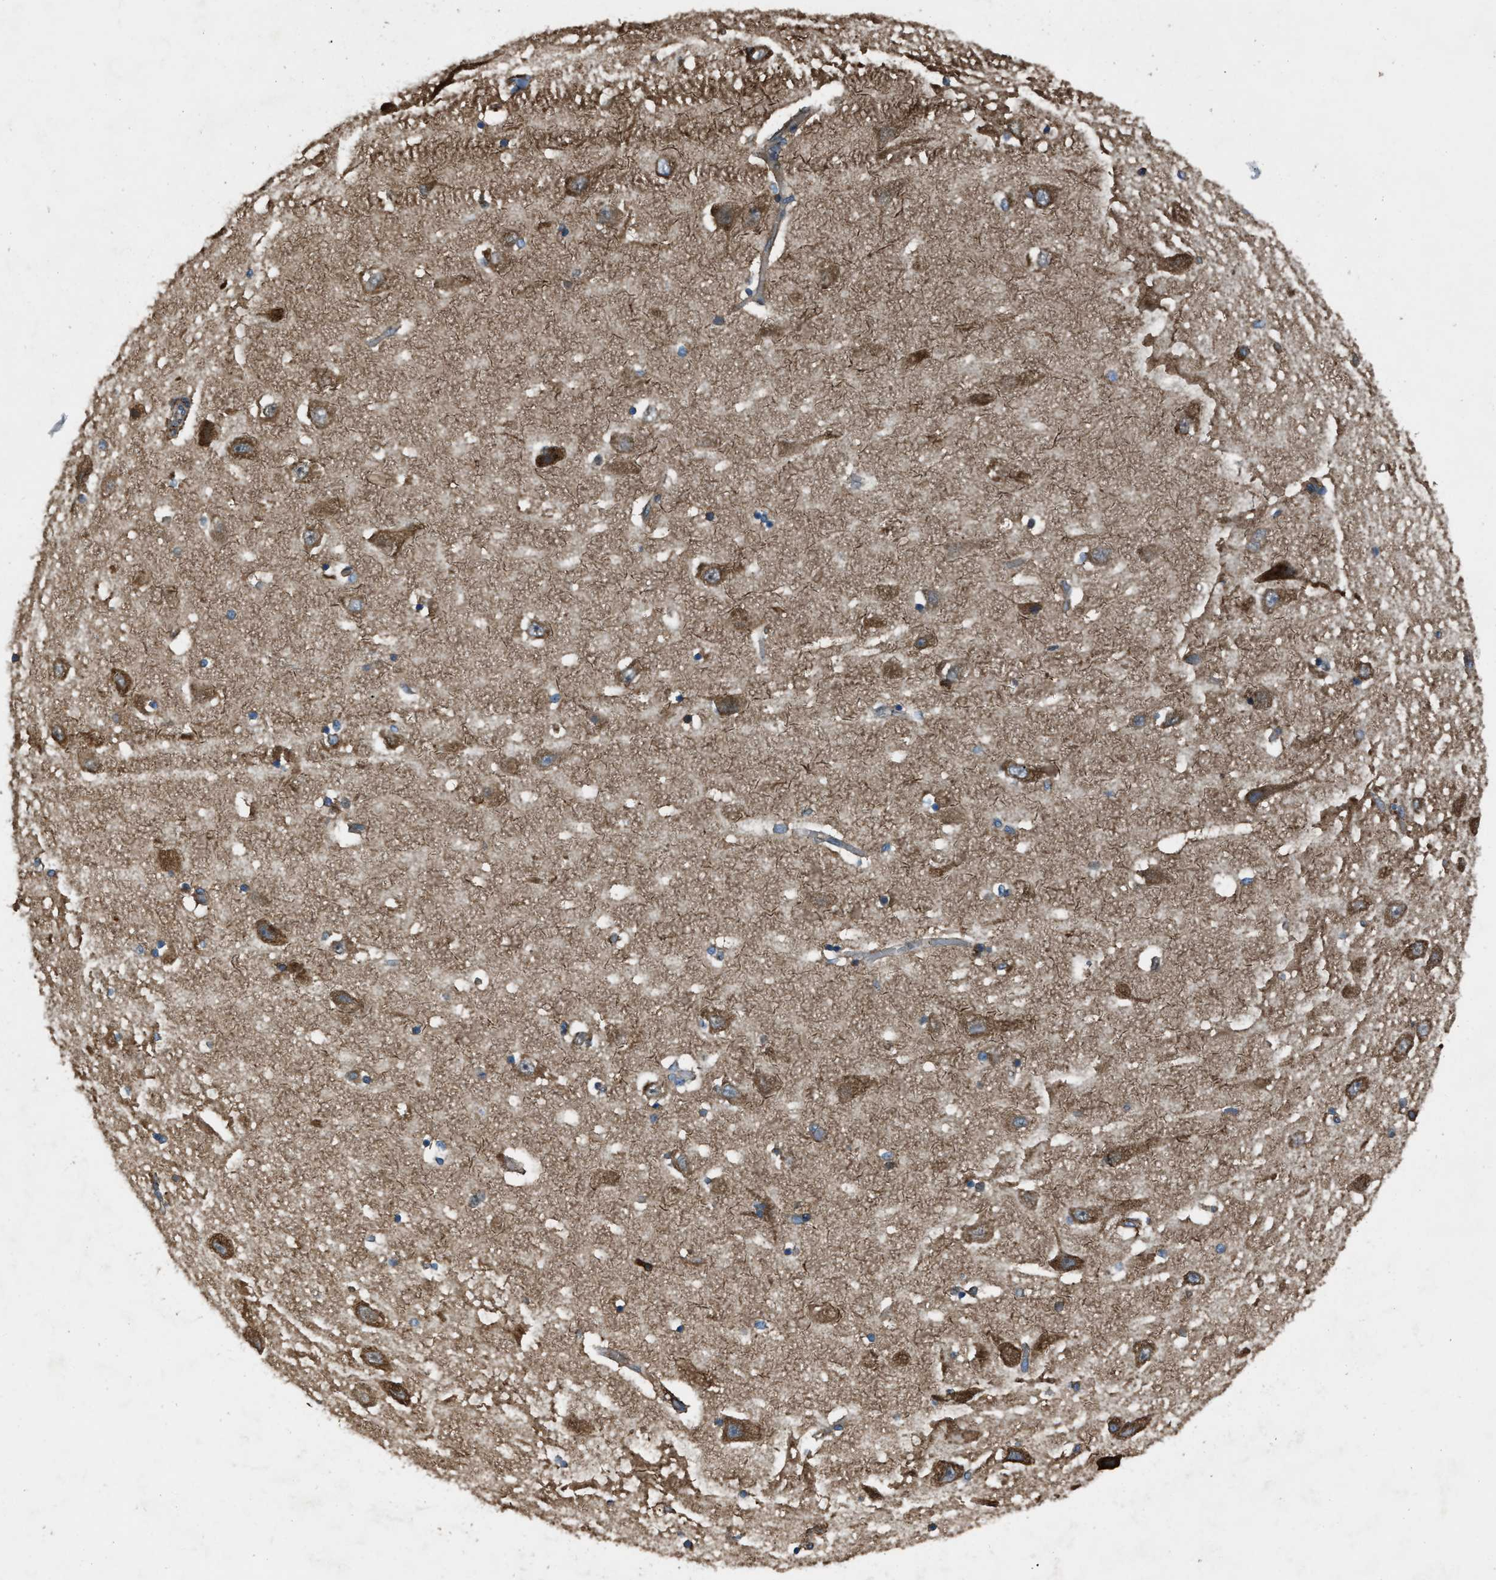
{"staining": {"intensity": "moderate", "quantity": ">75%", "location": "cytoplasmic/membranous"}, "tissue": "hippocampus", "cell_type": "Glial cells", "image_type": "normal", "snomed": [{"axis": "morphology", "description": "Normal tissue, NOS"}, {"axis": "topography", "description": "Hippocampus"}], "caption": "Hippocampus was stained to show a protein in brown. There is medium levels of moderate cytoplasmic/membranous staining in about >75% of glial cells. The staining is performed using DAB brown chromogen to label protein expression. The nuclei are counter-stained blue using hematoxylin.", "gene": "TRPC1", "patient": {"sex": "female", "age": 54}}